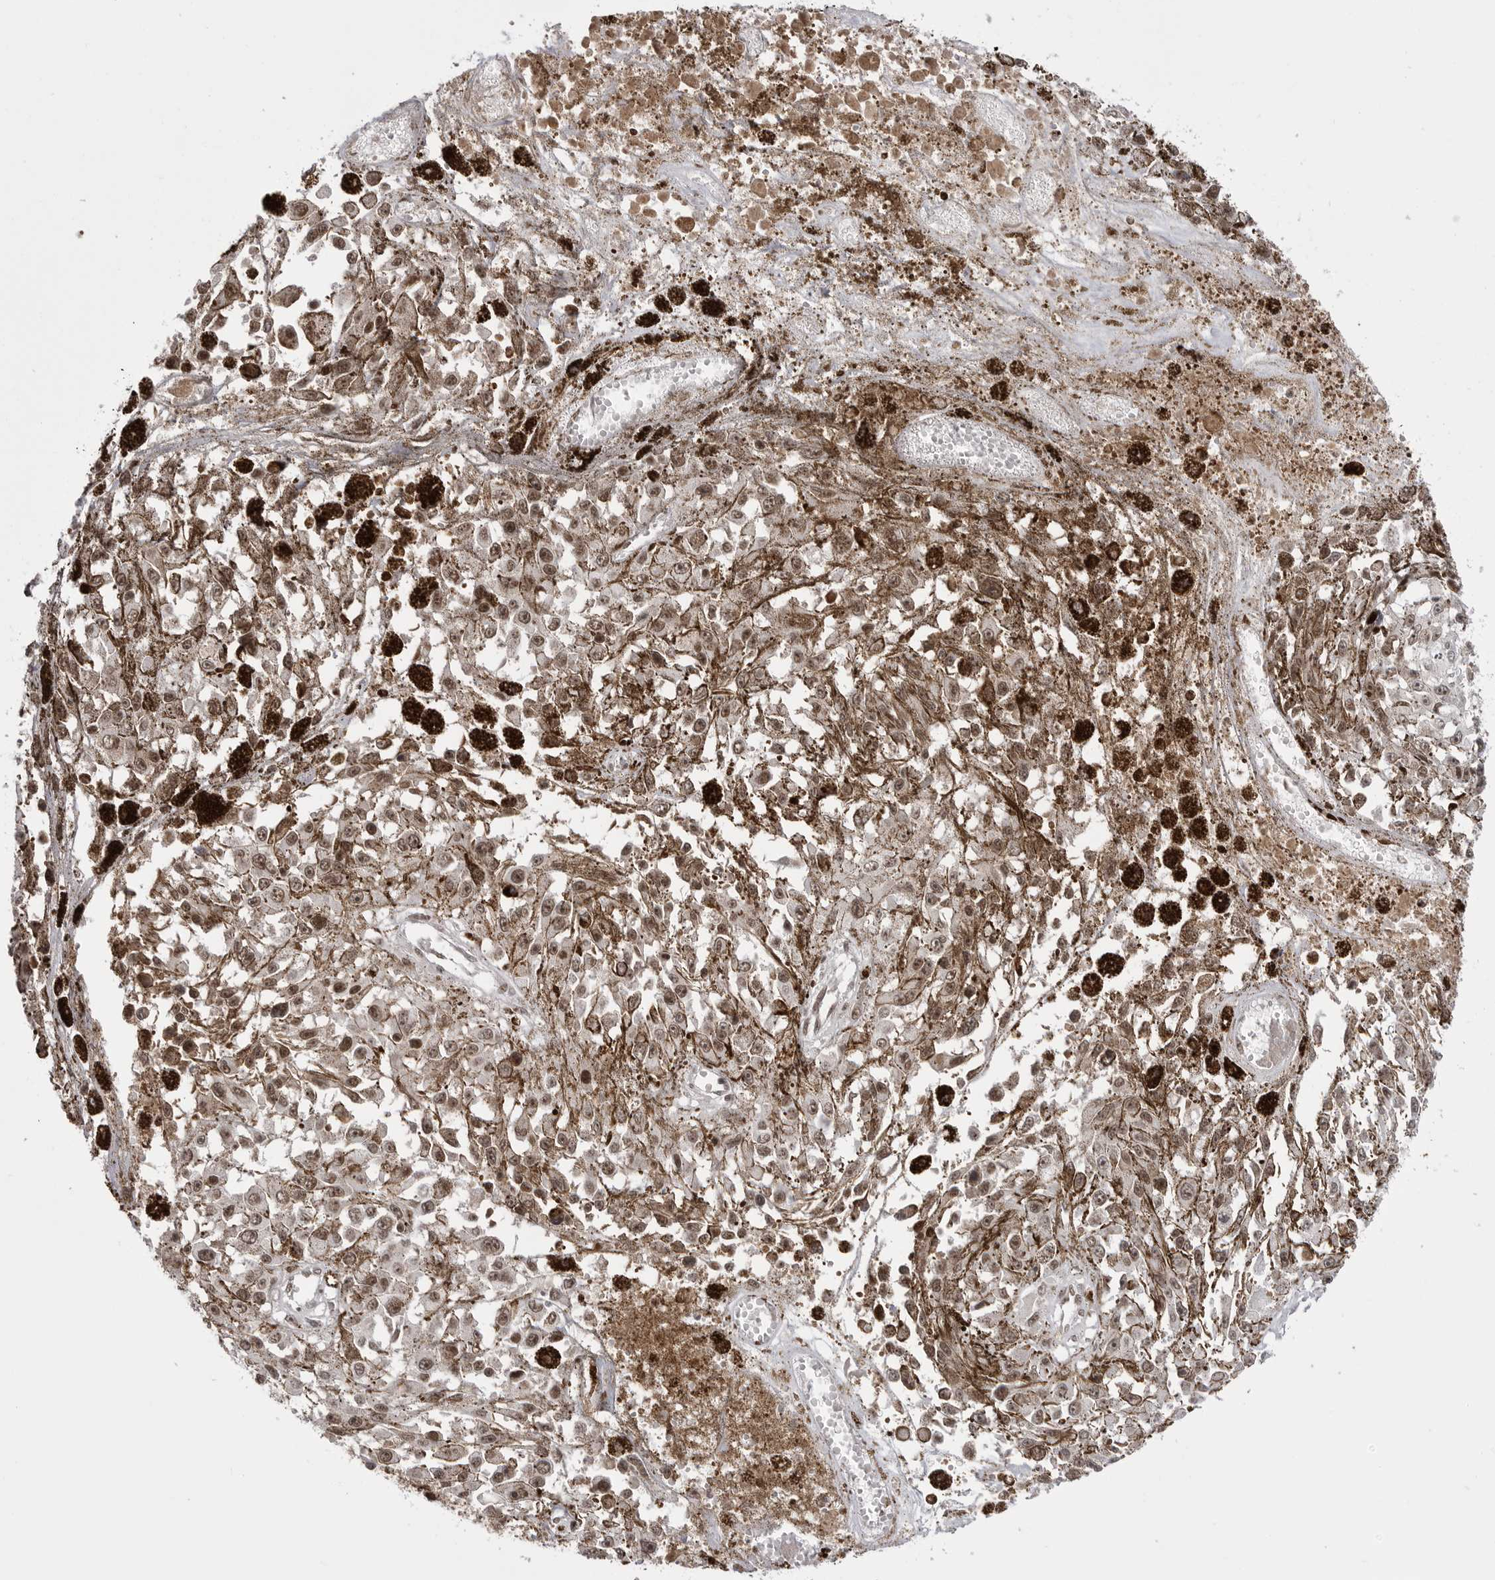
{"staining": {"intensity": "moderate", "quantity": ">75%", "location": "cytoplasmic/membranous,nuclear"}, "tissue": "melanoma", "cell_type": "Tumor cells", "image_type": "cancer", "snomed": [{"axis": "morphology", "description": "Malignant melanoma, Metastatic site"}, {"axis": "topography", "description": "Lymph node"}], "caption": "Melanoma stained with IHC displays moderate cytoplasmic/membranous and nuclear expression in approximately >75% of tumor cells.", "gene": "PTK2B", "patient": {"sex": "male", "age": 59}}